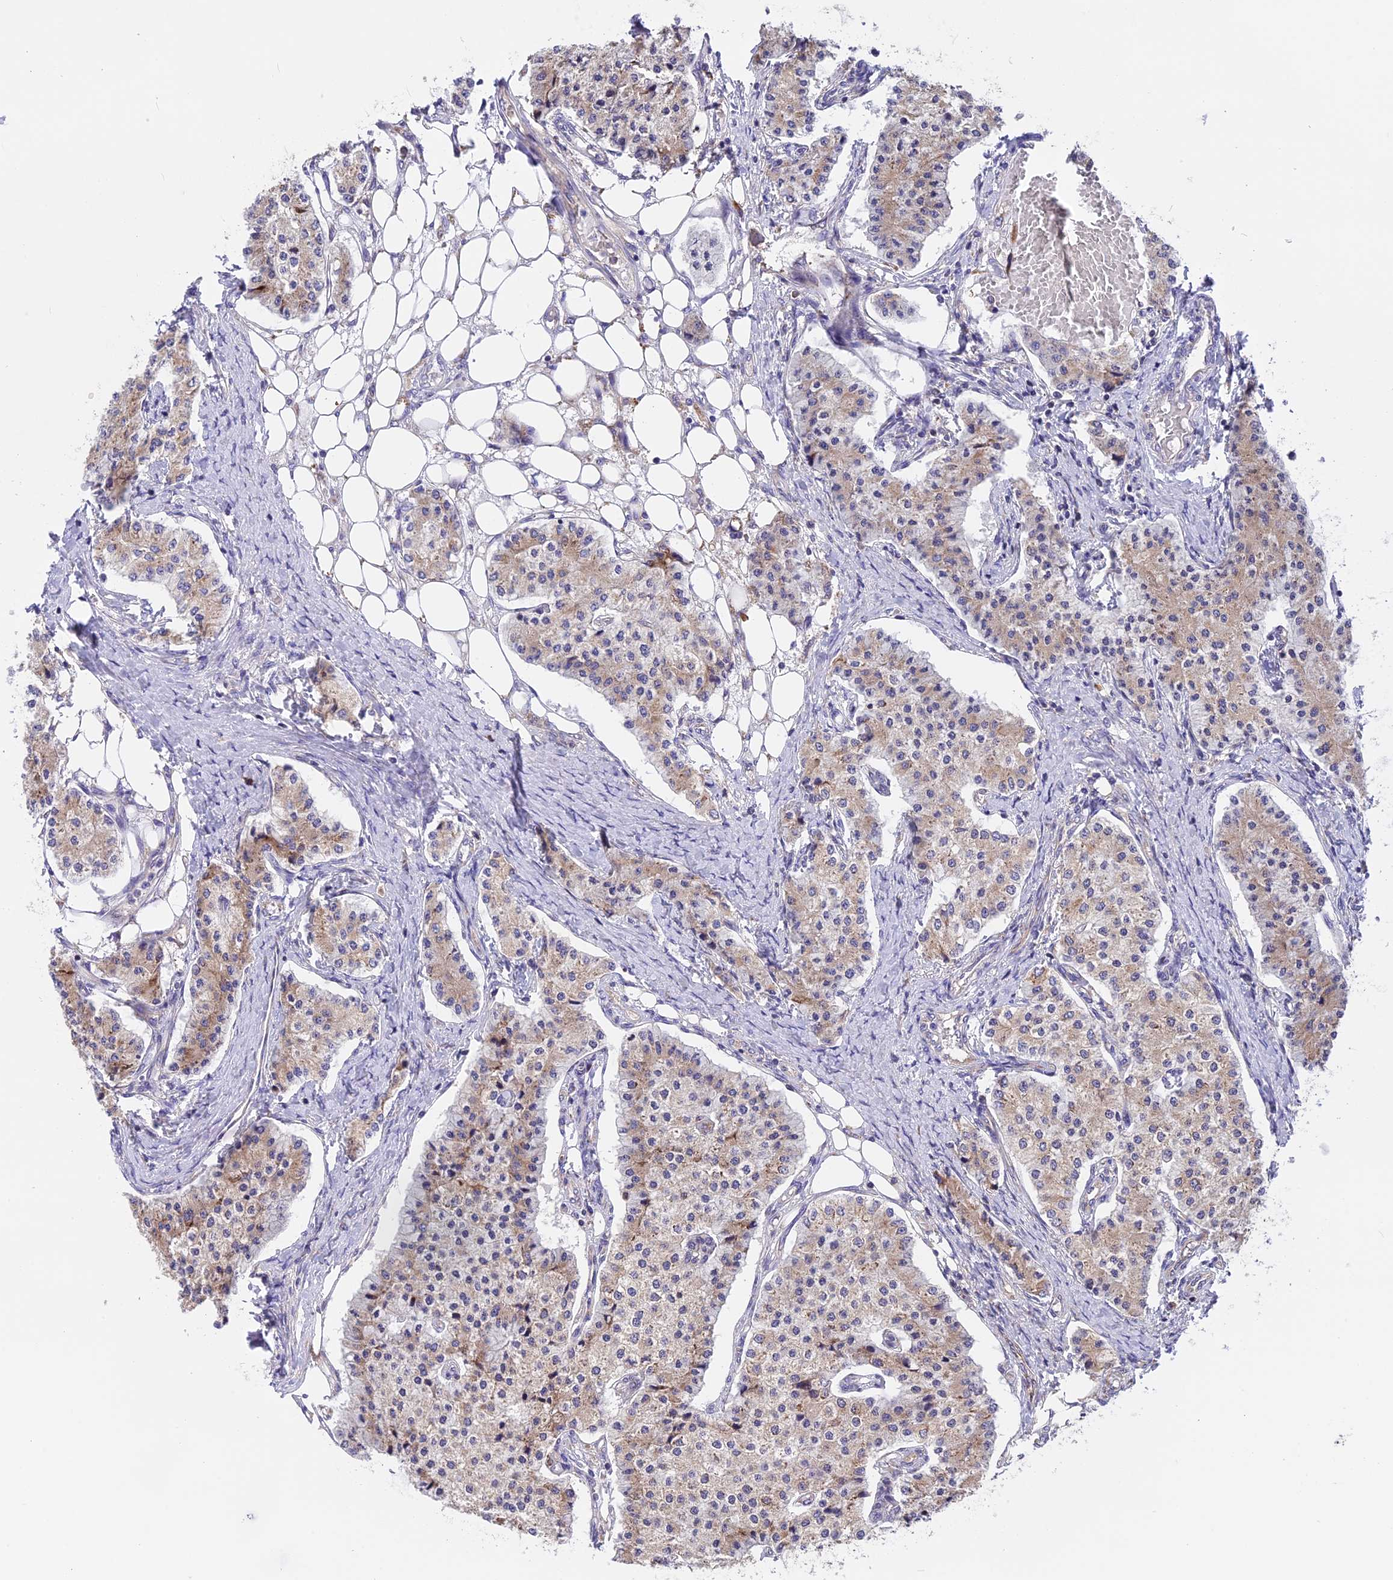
{"staining": {"intensity": "weak", "quantity": "25%-75%", "location": "cytoplasmic/membranous"}, "tissue": "carcinoid", "cell_type": "Tumor cells", "image_type": "cancer", "snomed": [{"axis": "morphology", "description": "Carcinoid, malignant, NOS"}, {"axis": "topography", "description": "Colon"}], "caption": "Protein positivity by immunohistochemistry displays weak cytoplasmic/membranous staining in about 25%-75% of tumor cells in carcinoid. (Stains: DAB (3,3'-diaminobenzidine) in brown, nuclei in blue, Microscopy: brightfield microscopy at high magnification).", "gene": "GNPTAB", "patient": {"sex": "female", "age": 52}}